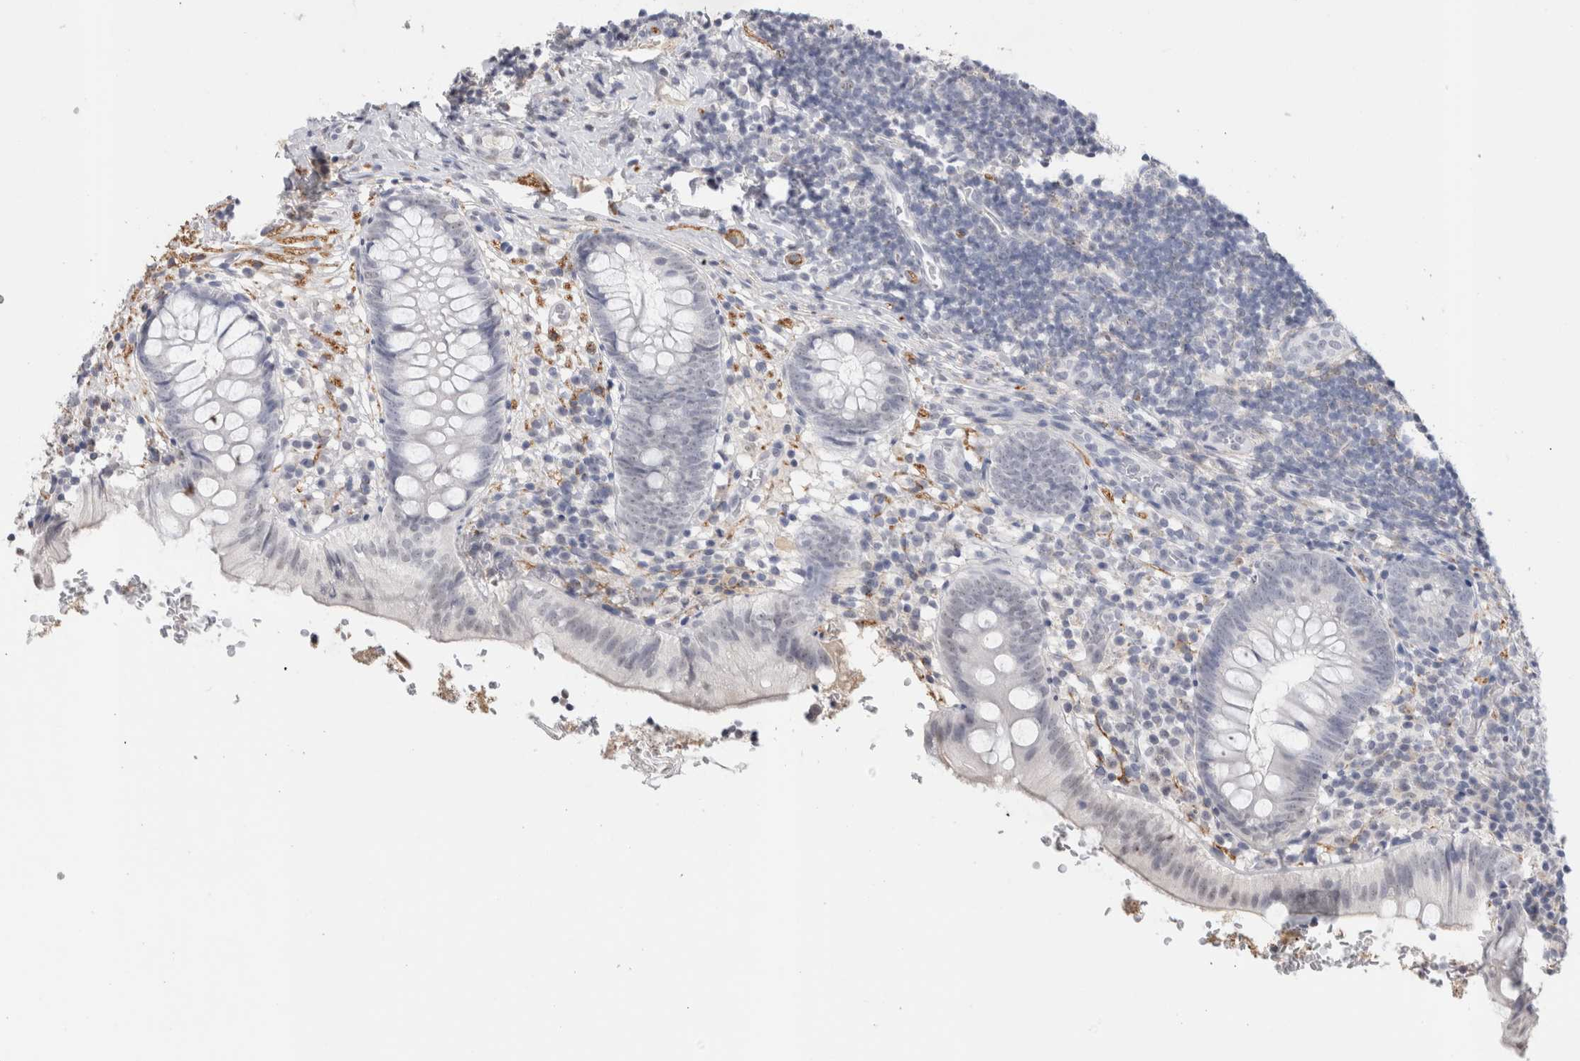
{"staining": {"intensity": "negative", "quantity": "none", "location": "none"}, "tissue": "appendix", "cell_type": "Glandular cells", "image_type": "normal", "snomed": [{"axis": "morphology", "description": "Normal tissue, NOS"}, {"axis": "topography", "description": "Appendix"}], "caption": "High magnification brightfield microscopy of unremarkable appendix stained with DAB (3,3'-diaminobenzidine) (brown) and counterstained with hematoxylin (blue): glandular cells show no significant positivity. (Immunohistochemistry, brightfield microscopy, high magnification).", "gene": "CADM3", "patient": {"sex": "male", "age": 8}}